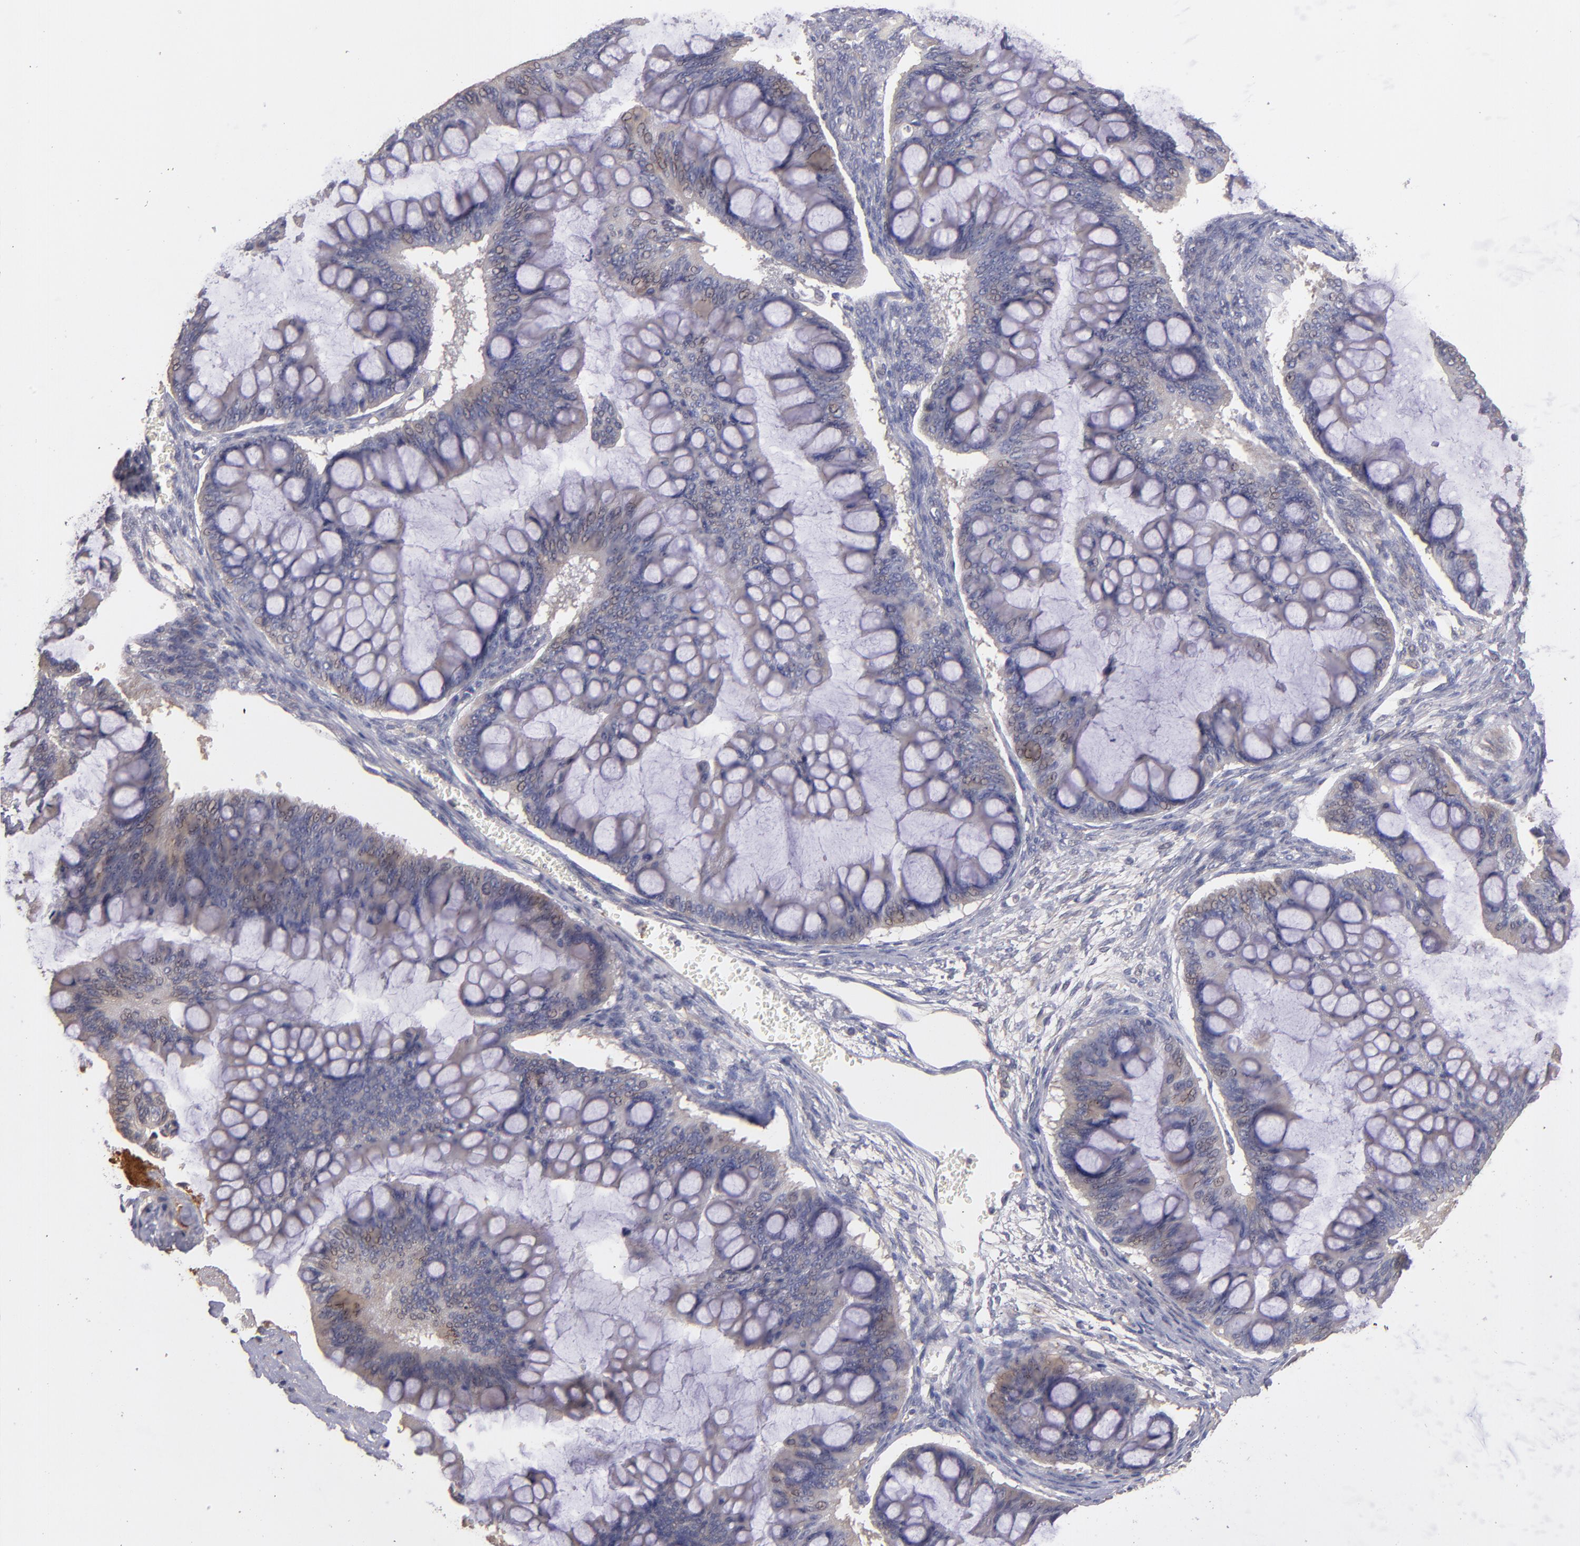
{"staining": {"intensity": "weak", "quantity": "25%-75%", "location": "cytoplasmic/membranous"}, "tissue": "ovarian cancer", "cell_type": "Tumor cells", "image_type": "cancer", "snomed": [{"axis": "morphology", "description": "Cystadenocarcinoma, mucinous, NOS"}, {"axis": "topography", "description": "Ovary"}], "caption": "This histopathology image displays immunohistochemistry (IHC) staining of human mucinous cystadenocarcinoma (ovarian), with low weak cytoplasmic/membranous positivity in about 25%-75% of tumor cells.", "gene": "GNAZ", "patient": {"sex": "female", "age": 73}}